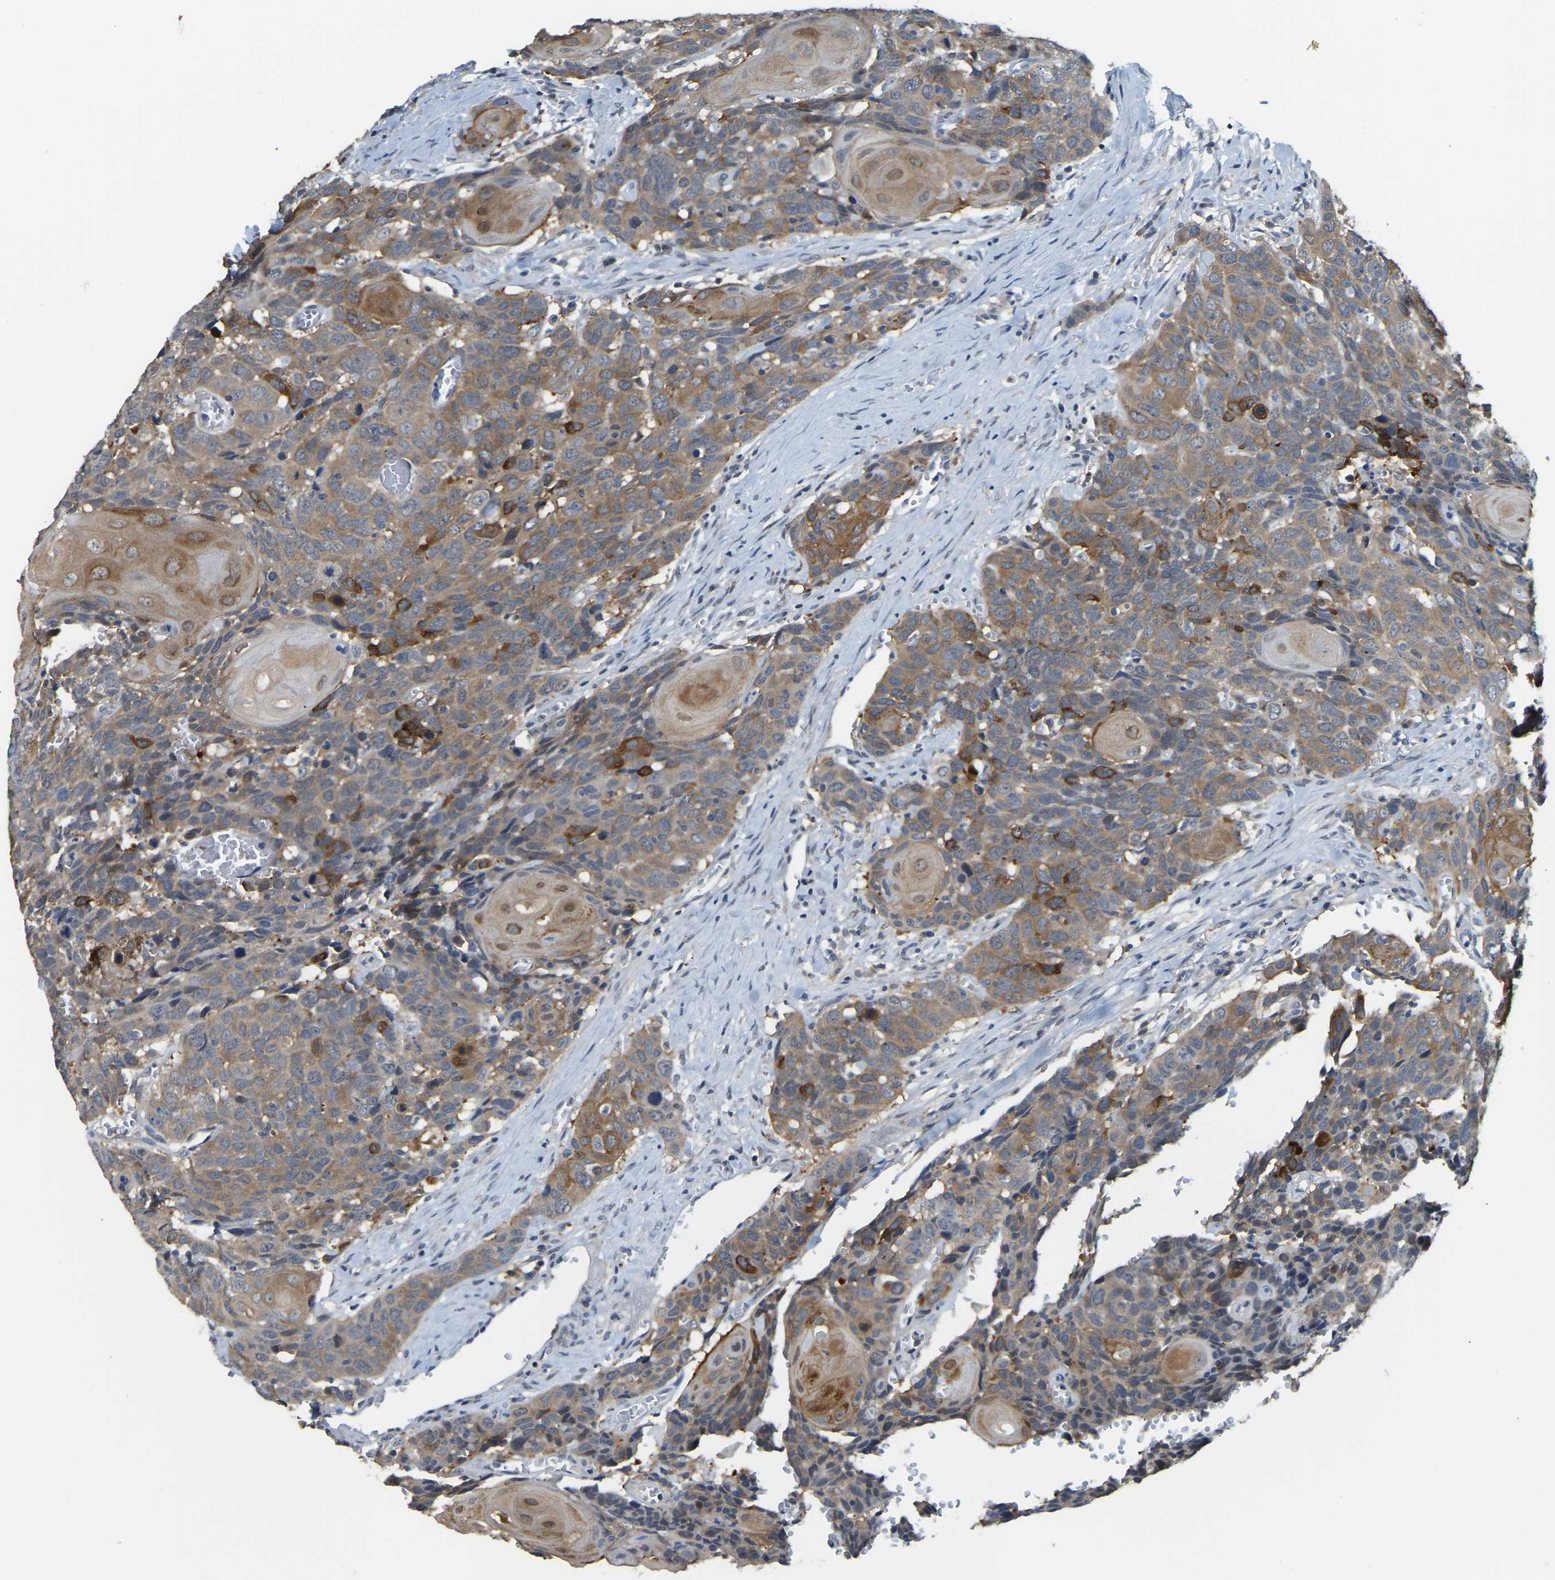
{"staining": {"intensity": "moderate", "quantity": ">75%", "location": "cytoplasmic/membranous"}, "tissue": "head and neck cancer", "cell_type": "Tumor cells", "image_type": "cancer", "snomed": [{"axis": "morphology", "description": "Squamous cell carcinoma, NOS"}, {"axis": "topography", "description": "Head-Neck"}], "caption": "Protein expression analysis of human head and neck cancer reveals moderate cytoplasmic/membranous expression in approximately >75% of tumor cells.", "gene": "AHNAK", "patient": {"sex": "male", "age": 66}}